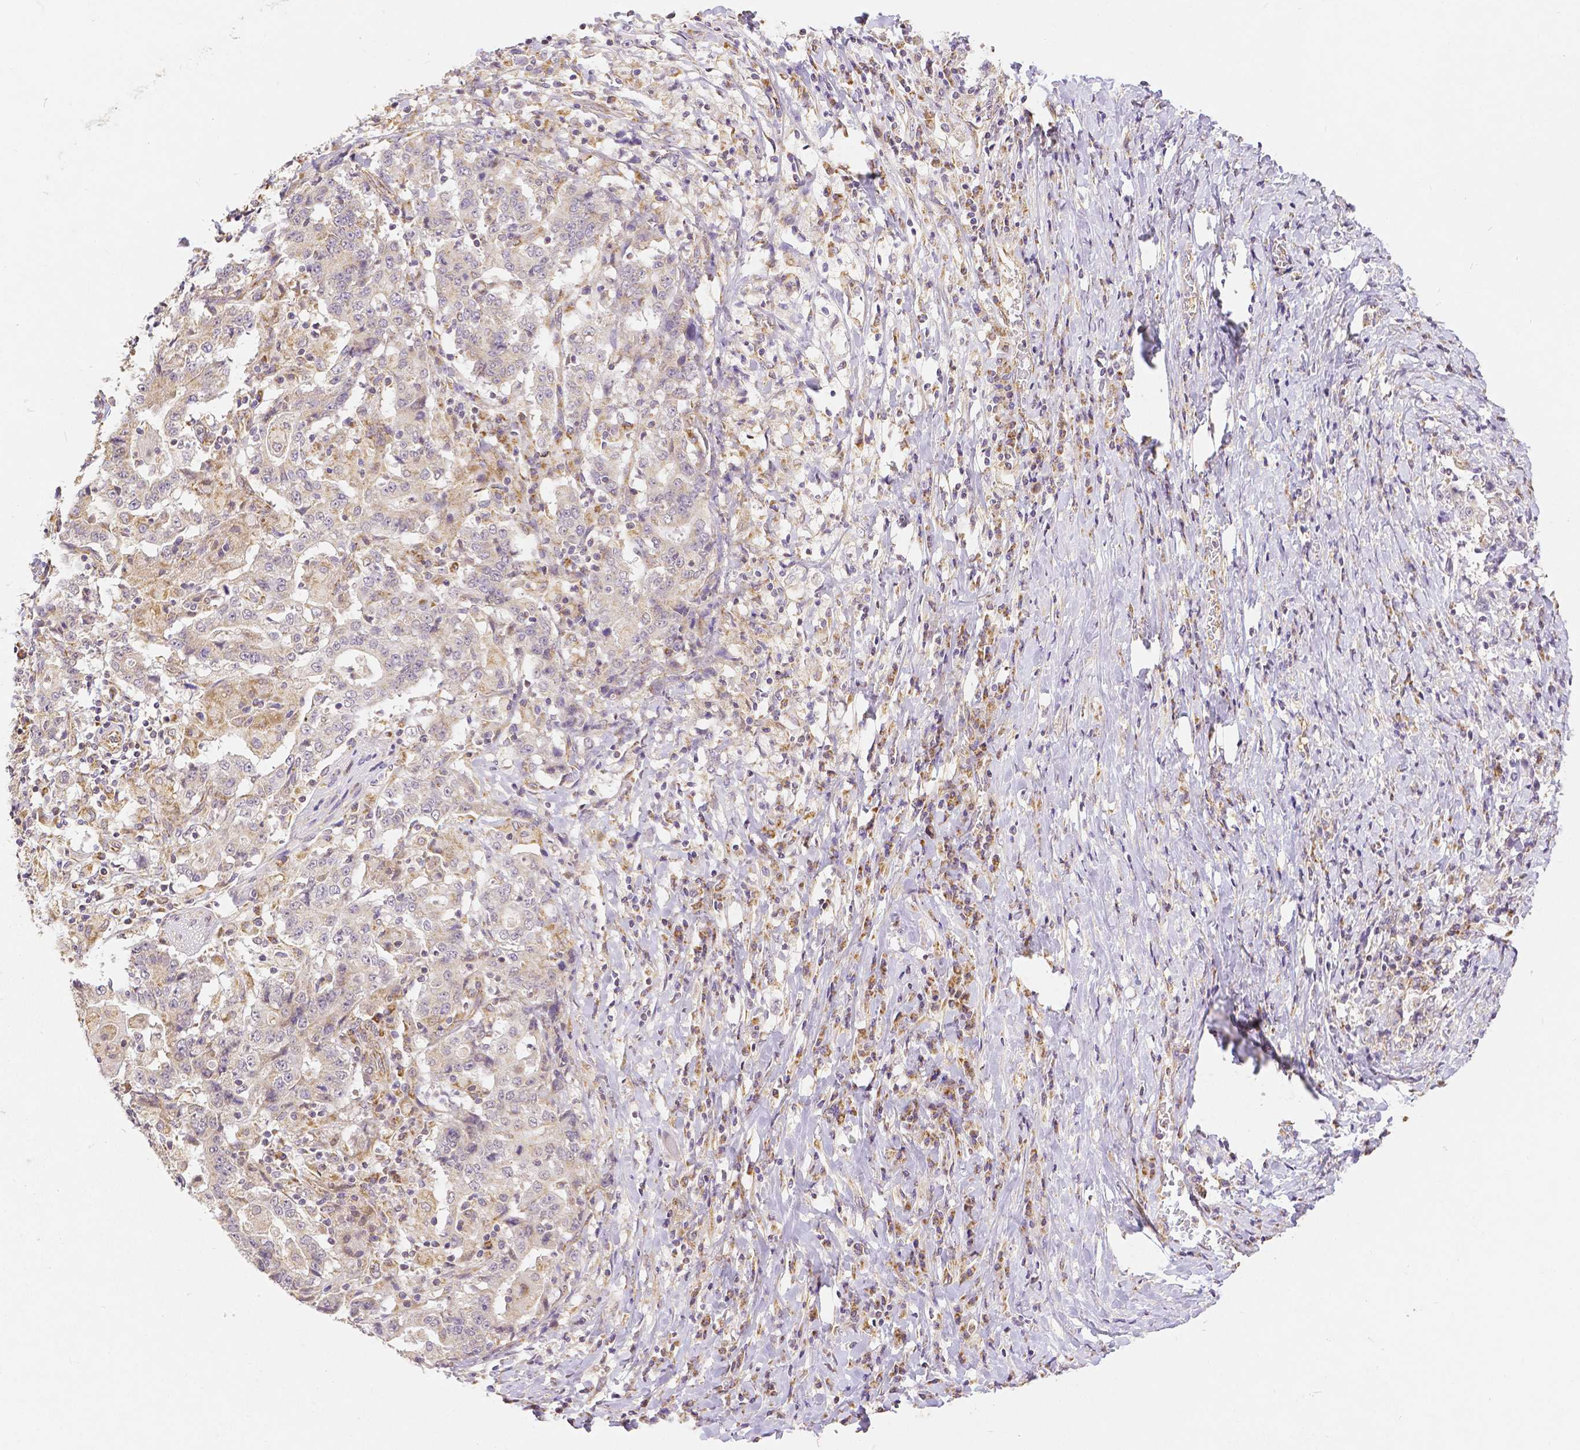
{"staining": {"intensity": "moderate", "quantity": "<25%", "location": "cytoplasmic/membranous"}, "tissue": "stomach cancer", "cell_type": "Tumor cells", "image_type": "cancer", "snomed": [{"axis": "morphology", "description": "Normal tissue, NOS"}, {"axis": "morphology", "description": "Adenocarcinoma, NOS"}, {"axis": "topography", "description": "Stomach, upper"}, {"axis": "topography", "description": "Stomach"}], "caption": "Moderate cytoplasmic/membranous expression for a protein is present in about <25% of tumor cells of stomach cancer (adenocarcinoma) using immunohistochemistry (IHC).", "gene": "RHOT1", "patient": {"sex": "male", "age": 59}}